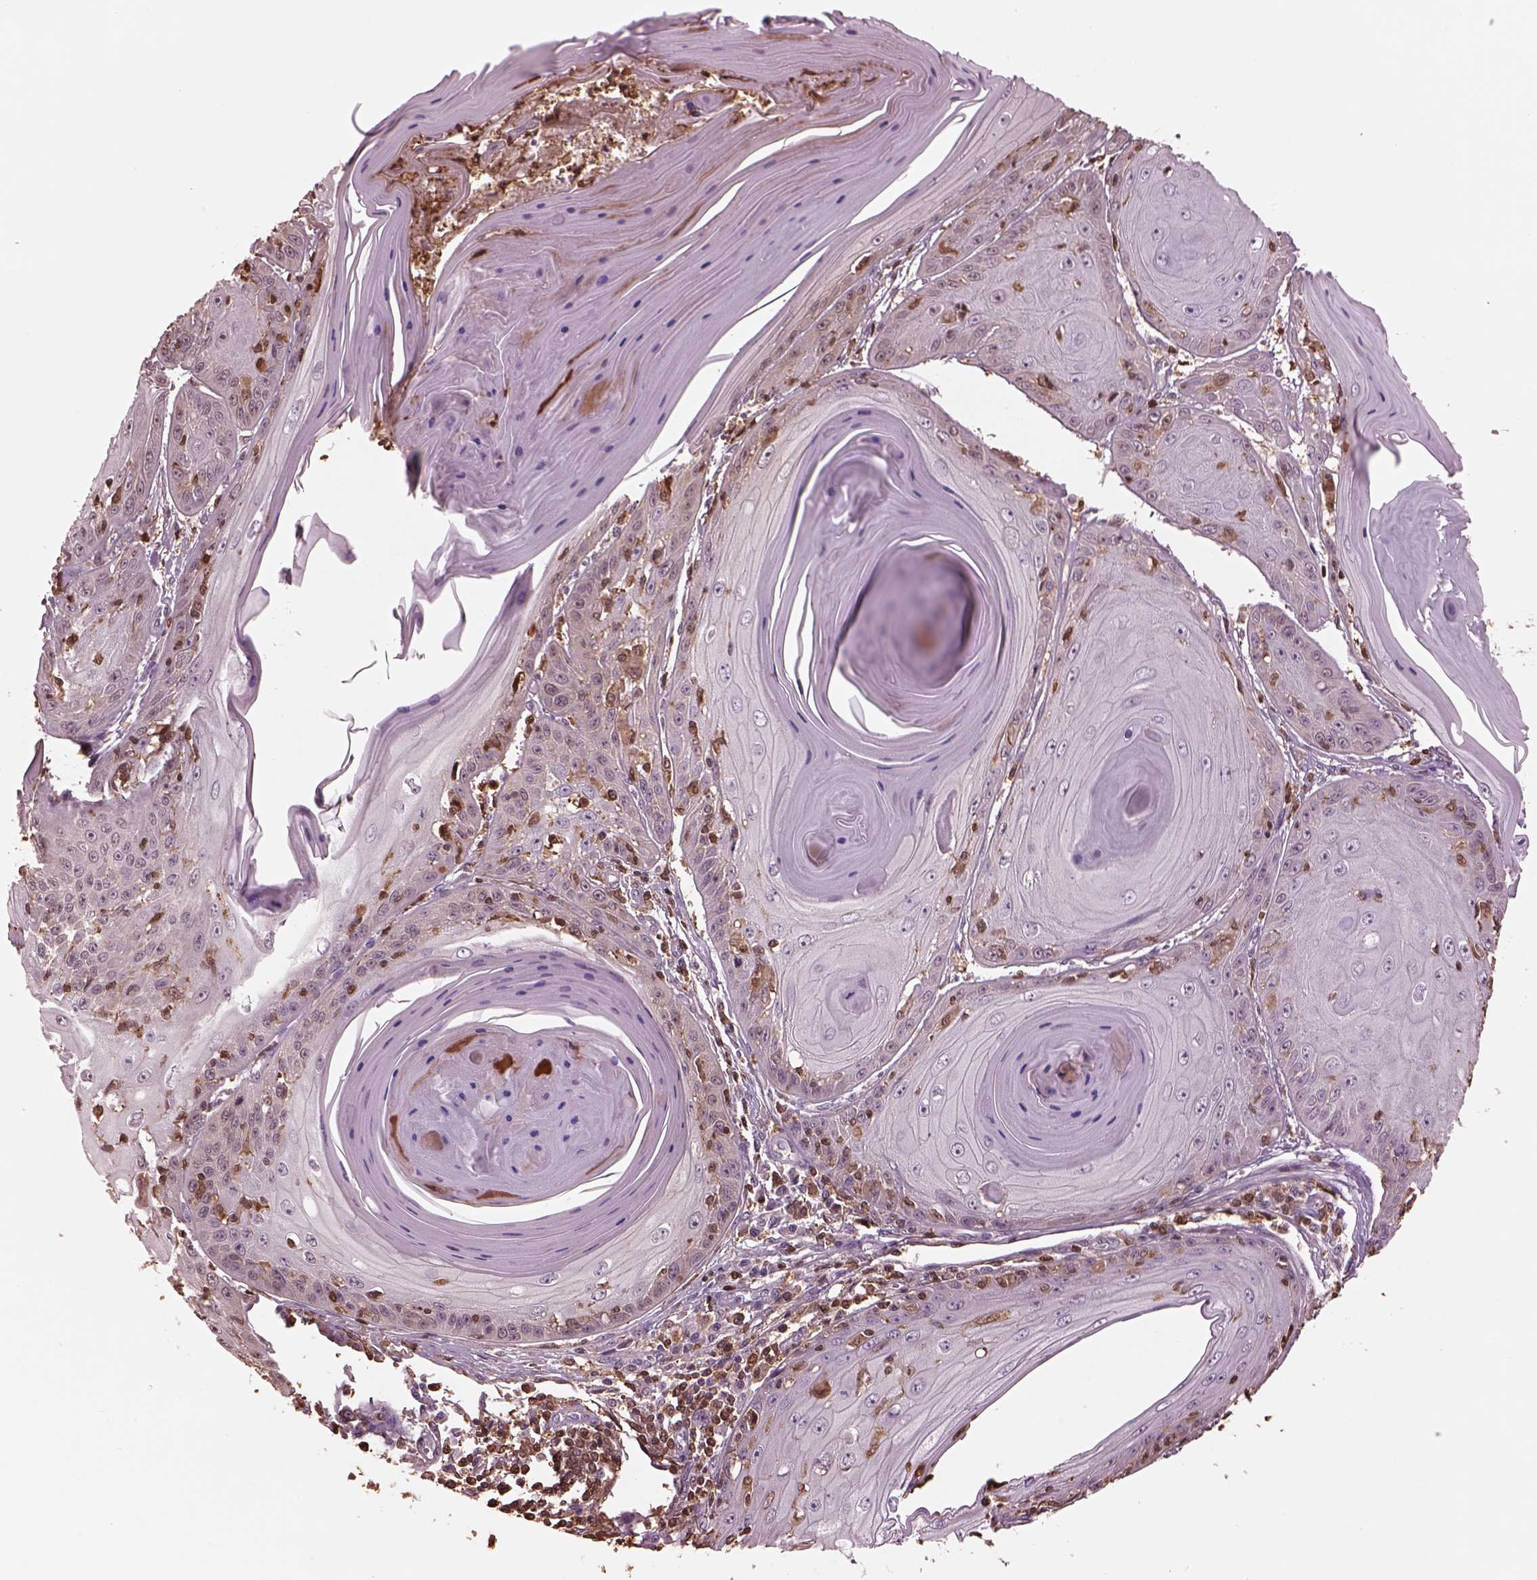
{"staining": {"intensity": "weak", "quantity": "25%-75%", "location": "cytoplasmic/membranous"}, "tissue": "skin cancer", "cell_type": "Tumor cells", "image_type": "cancer", "snomed": [{"axis": "morphology", "description": "Squamous cell carcinoma, NOS"}, {"axis": "topography", "description": "Skin"}, {"axis": "topography", "description": "Vulva"}], "caption": "This is a photomicrograph of IHC staining of skin squamous cell carcinoma, which shows weak positivity in the cytoplasmic/membranous of tumor cells.", "gene": "IL31RA", "patient": {"sex": "female", "age": 85}}